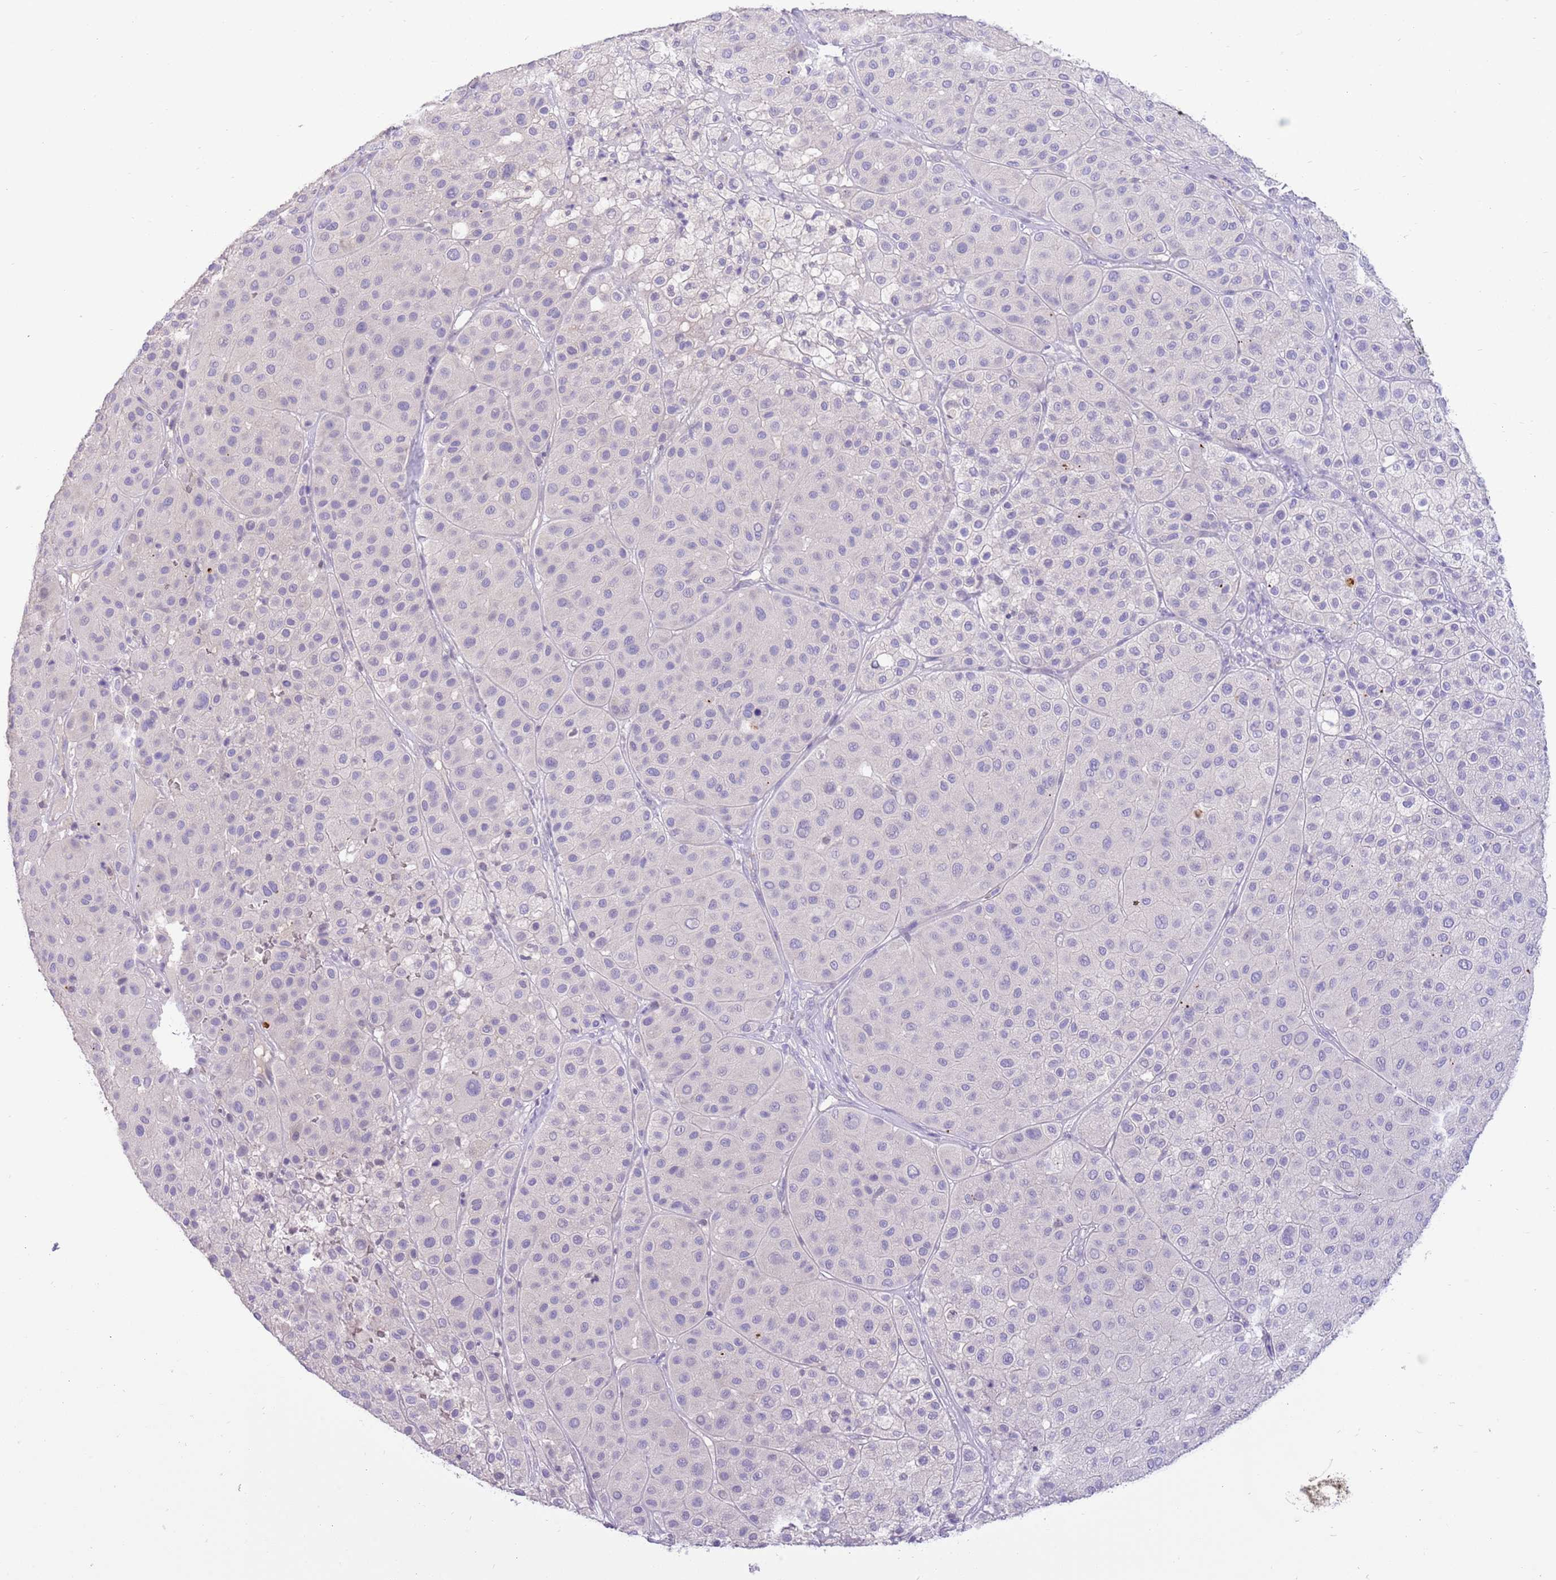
{"staining": {"intensity": "negative", "quantity": "none", "location": "none"}, "tissue": "melanoma", "cell_type": "Tumor cells", "image_type": "cancer", "snomed": [{"axis": "morphology", "description": "Malignant melanoma, Metastatic site"}, {"axis": "topography", "description": "Smooth muscle"}], "caption": "Immunohistochemistry histopathology image of neoplastic tissue: human malignant melanoma (metastatic site) stained with DAB displays no significant protein expression in tumor cells.", "gene": "SFTPA1", "patient": {"sex": "male", "age": 41}}